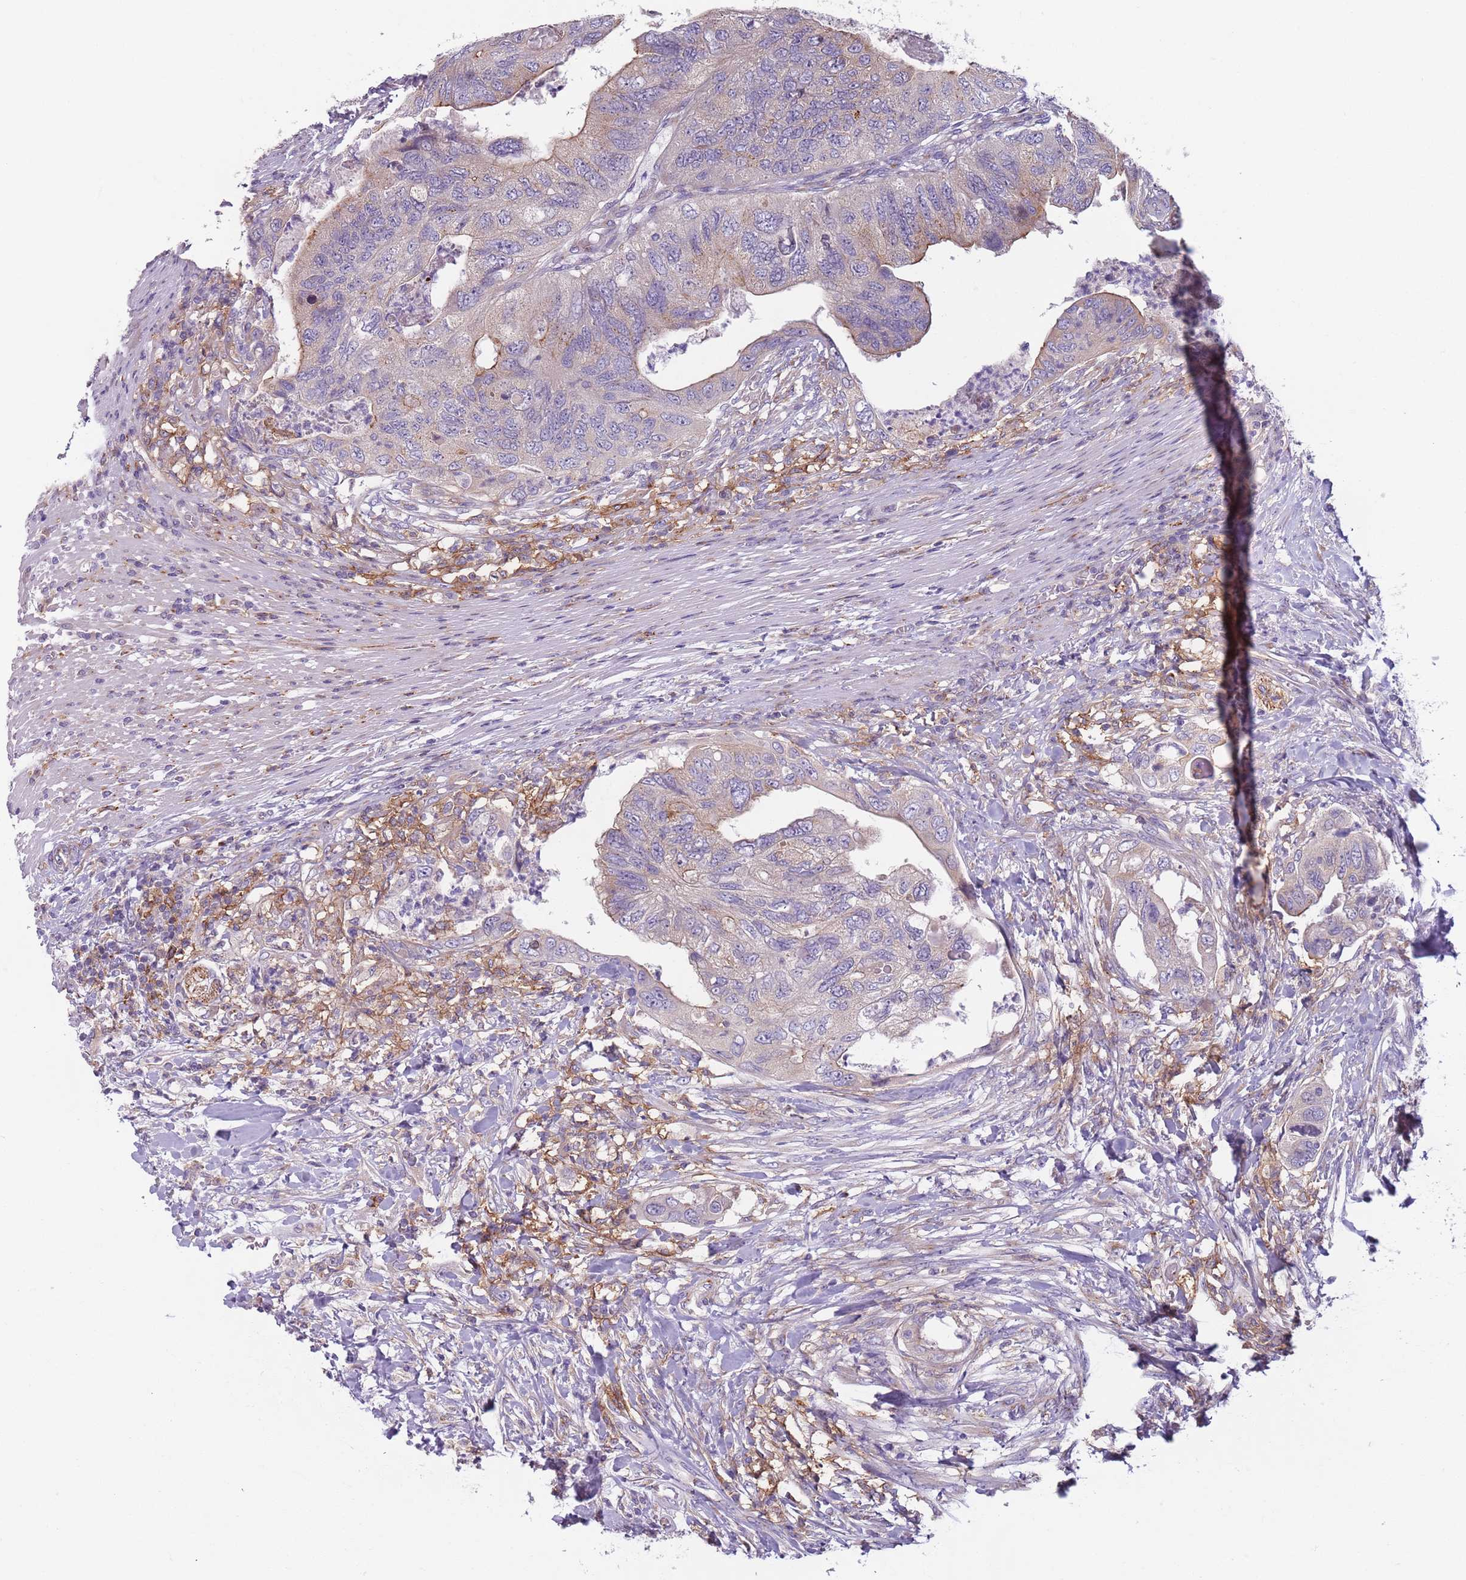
{"staining": {"intensity": "weak", "quantity": "<25%", "location": "cytoplasmic/membranous"}, "tissue": "colorectal cancer", "cell_type": "Tumor cells", "image_type": "cancer", "snomed": [{"axis": "morphology", "description": "Adenocarcinoma, NOS"}, {"axis": "topography", "description": "Rectum"}], "caption": "Colorectal cancer was stained to show a protein in brown. There is no significant expression in tumor cells.", "gene": "AKTIP", "patient": {"sex": "male", "age": 63}}